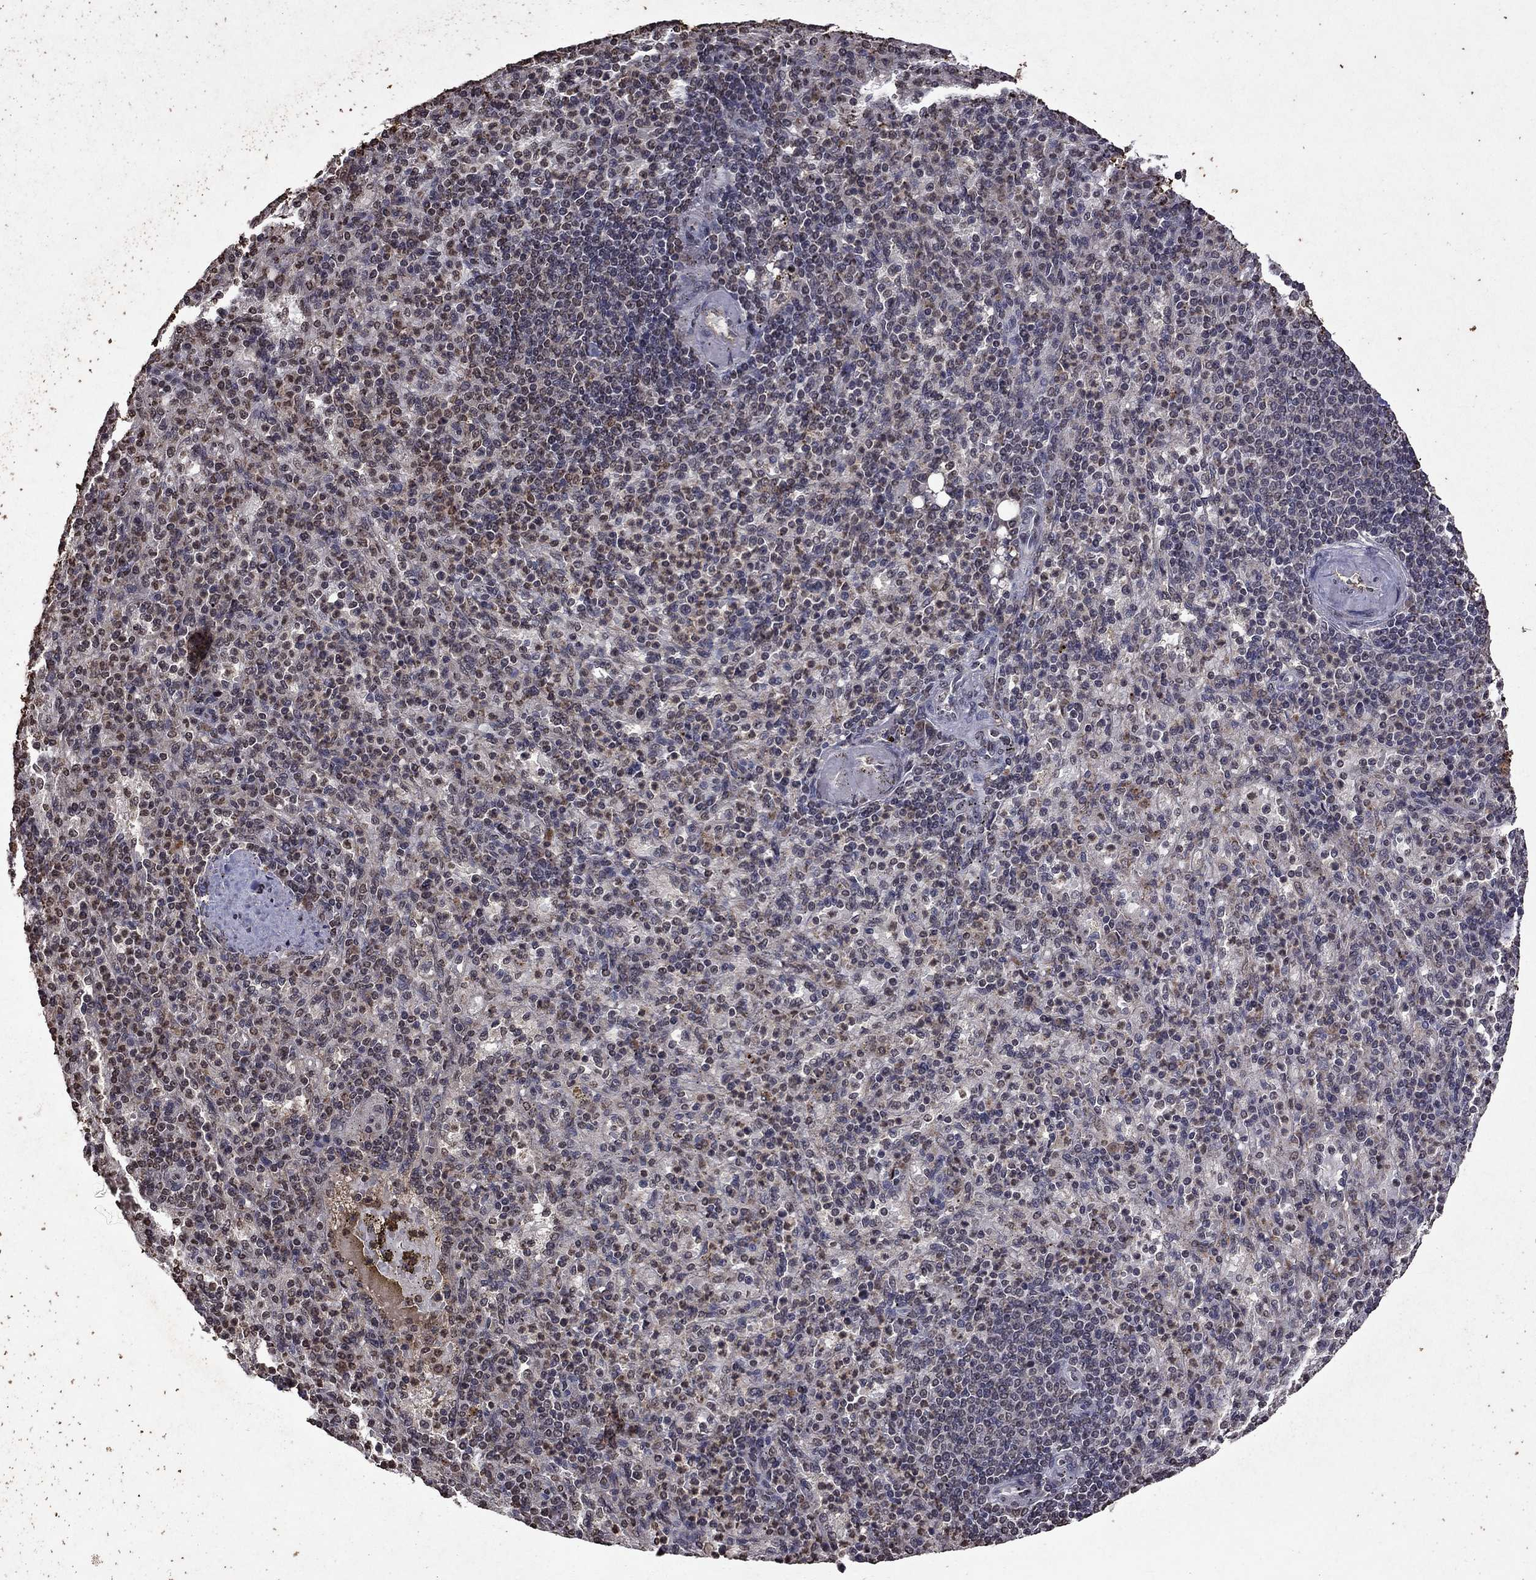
{"staining": {"intensity": "negative", "quantity": "none", "location": "none"}, "tissue": "spleen", "cell_type": "Cells in red pulp", "image_type": "normal", "snomed": [{"axis": "morphology", "description": "Normal tissue, NOS"}, {"axis": "topography", "description": "Spleen"}], "caption": "DAB immunohistochemical staining of normal spleen shows no significant staining in cells in red pulp.", "gene": "NLGN1", "patient": {"sex": "female", "age": 74}}